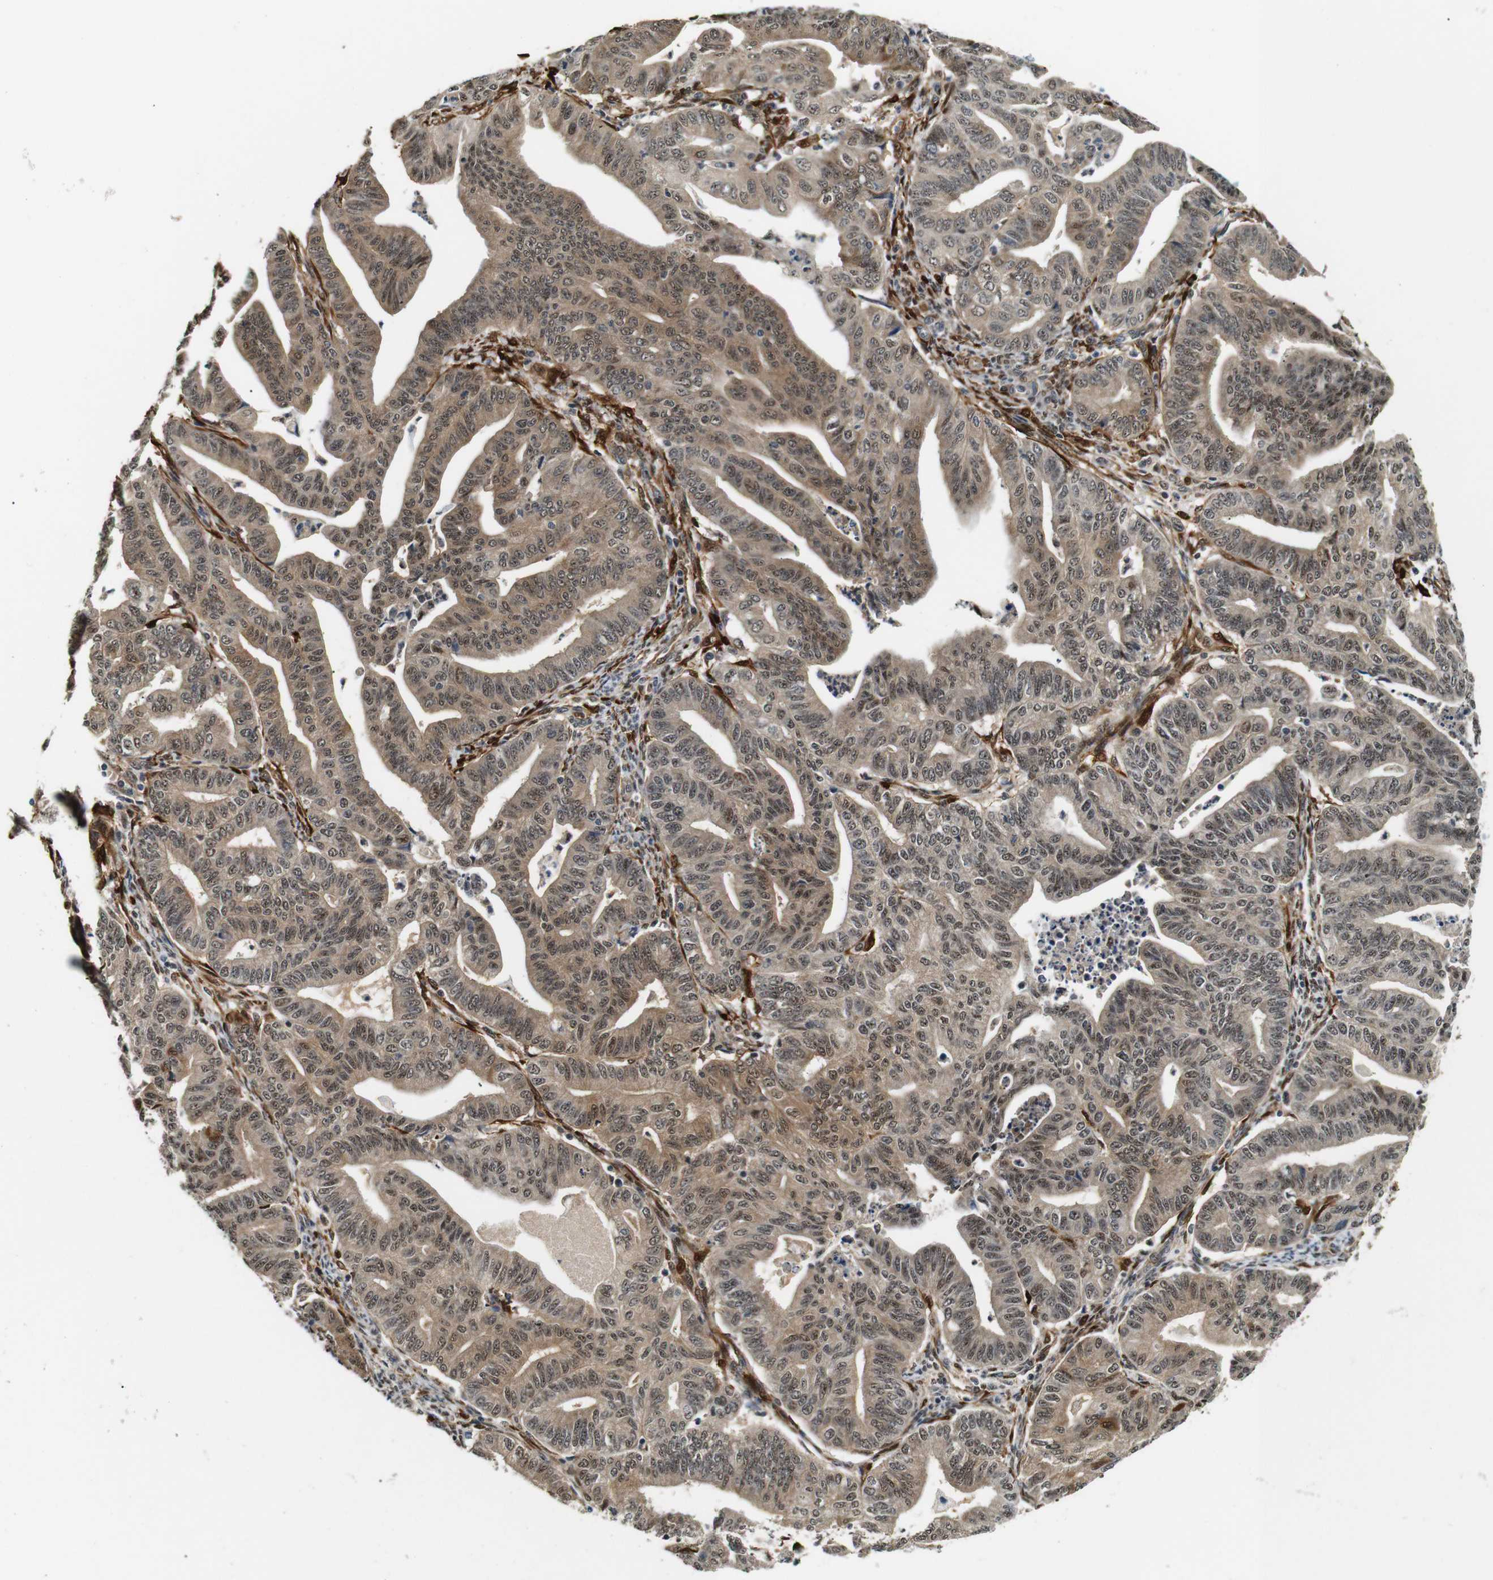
{"staining": {"intensity": "moderate", "quantity": ">75%", "location": "cytoplasmic/membranous,nuclear"}, "tissue": "endometrial cancer", "cell_type": "Tumor cells", "image_type": "cancer", "snomed": [{"axis": "morphology", "description": "Adenocarcinoma, NOS"}, {"axis": "topography", "description": "Endometrium"}], "caption": "Protein analysis of adenocarcinoma (endometrial) tissue shows moderate cytoplasmic/membranous and nuclear expression in about >75% of tumor cells. (DAB (3,3'-diaminobenzidine) IHC, brown staining for protein, blue staining for nuclei).", "gene": "LXN", "patient": {"sex": "female", "age": 79}}